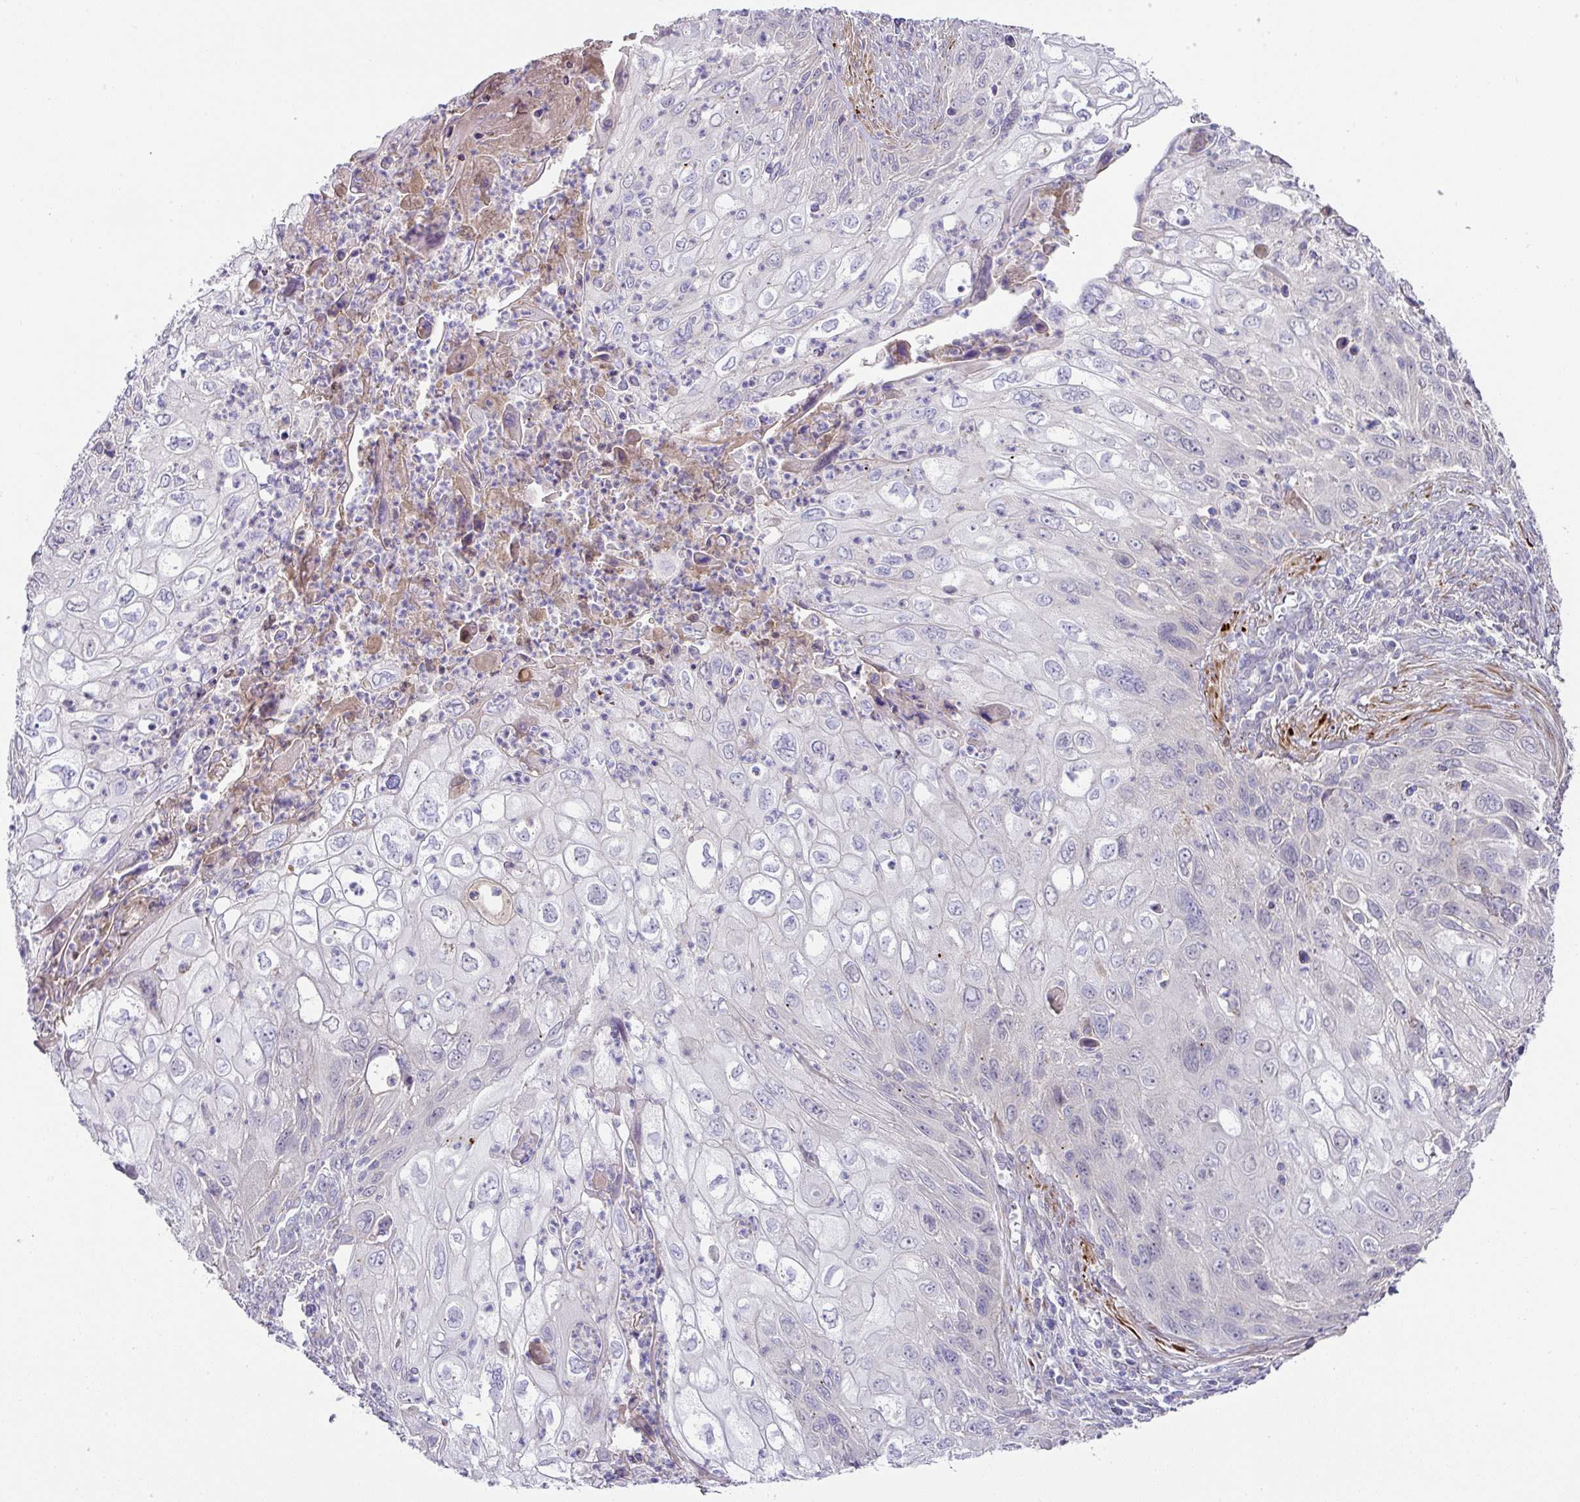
{"staining": {"intensity": "negative", "quantity": "none", "location": "none"}, "tissue": "cervical cancer", "cell_type": "Tumor cells", "image_type": "cancer", "snomed": [{"axis": "morphology", "description": "Squamous cell carcinoma, NOS"}, {"axis": "topography", "description": "Cervix"}], "caption": "An image of human squamous cell carcinoma (cervical) is negative for staining in tumor cells.", "gene": "TARM1", "patient": {"sex": "female", "age": 70}}